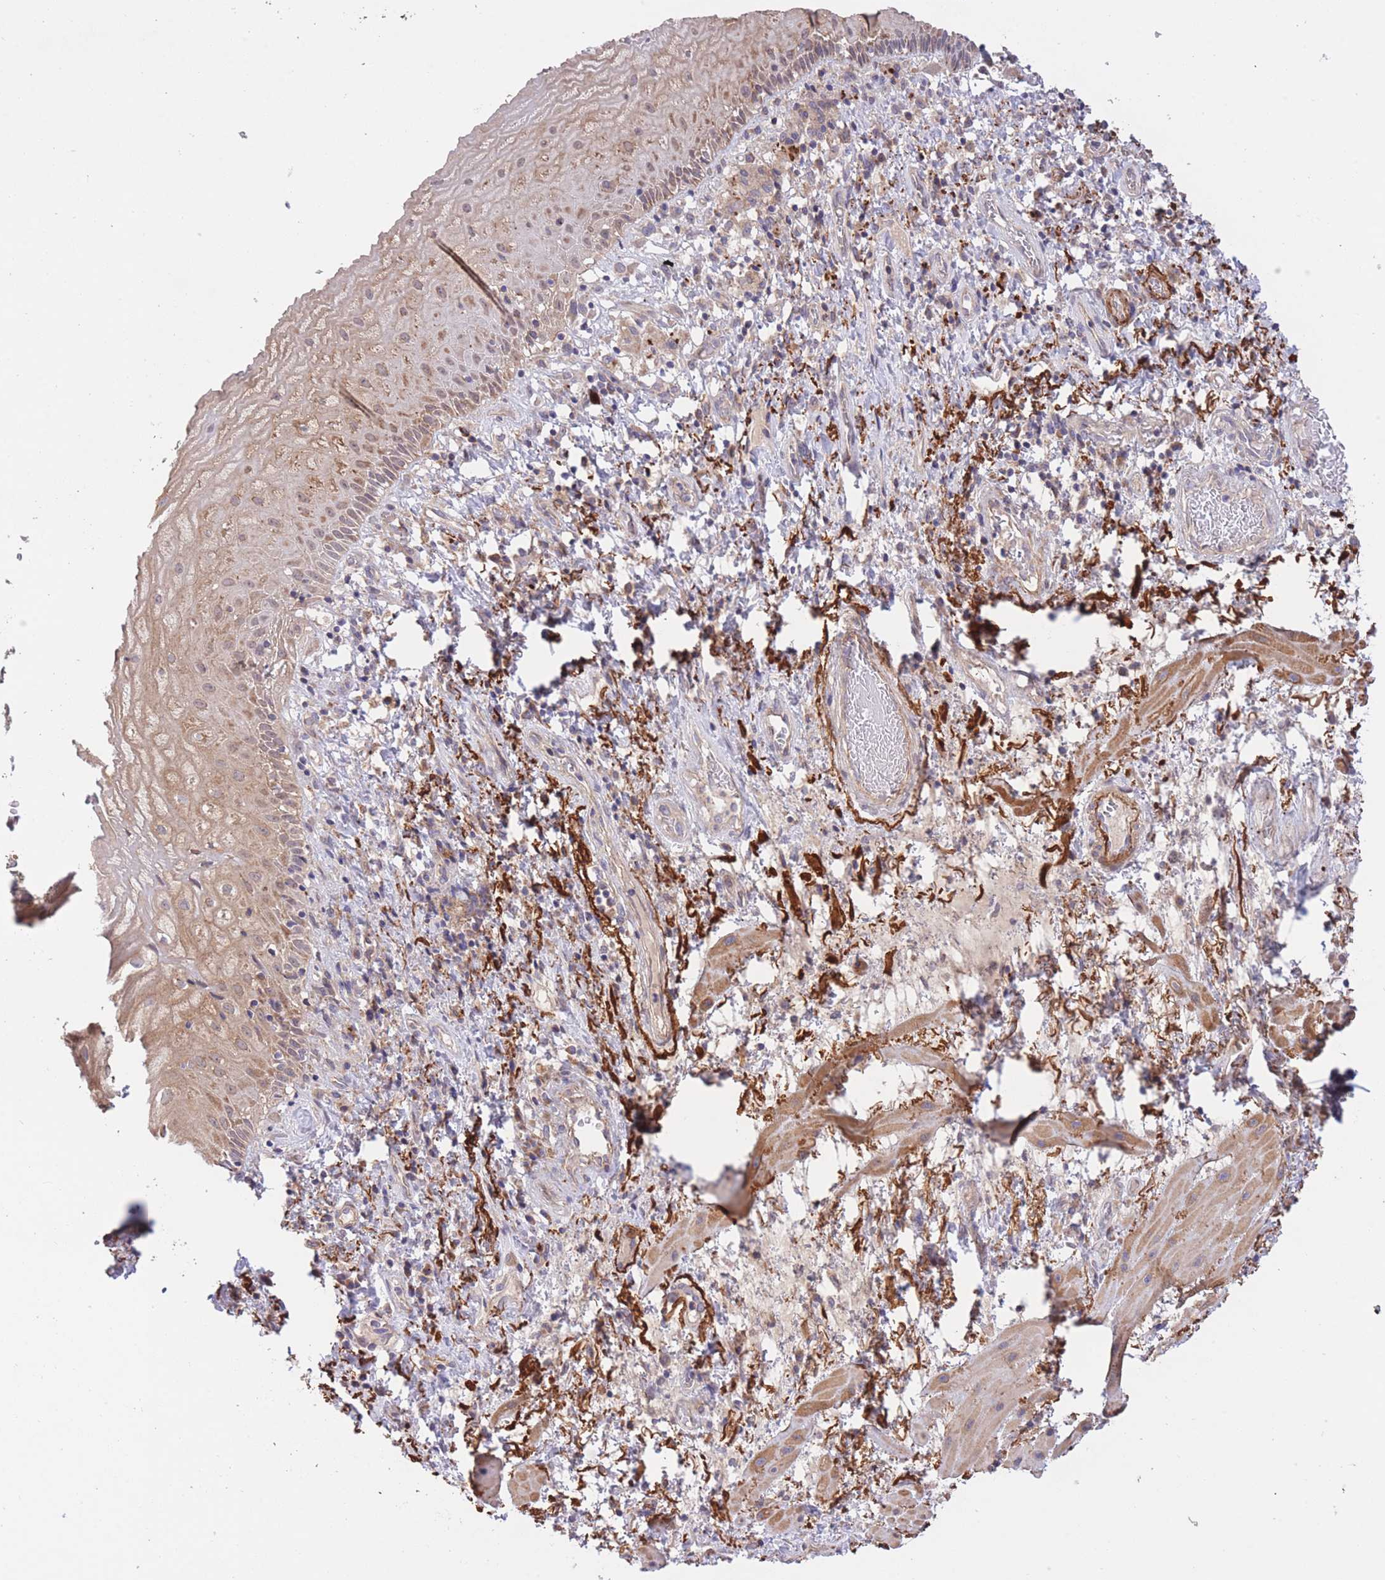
{"staining": {"intensity": "weak", "quantity": ">75%", "location": "cytoplasmic/membranous"}, "tissue": "esophagus", "cell_type": "Squamous epithelial cells", "image_type": "normal", "snomed": [{"axis": "morphology", "description": "Normal tissue, NOS"}, {"axis": "topography", "description": "Esophagus"}], "caption": "Brown immunohistochemical staining in normal human esophagus displays weak cytoplasmic/membranous staining in approximately >75% of squamous epithelial cells.", "gene": "ATP13A2", "patient": {"sex": "female", "age": 75}}